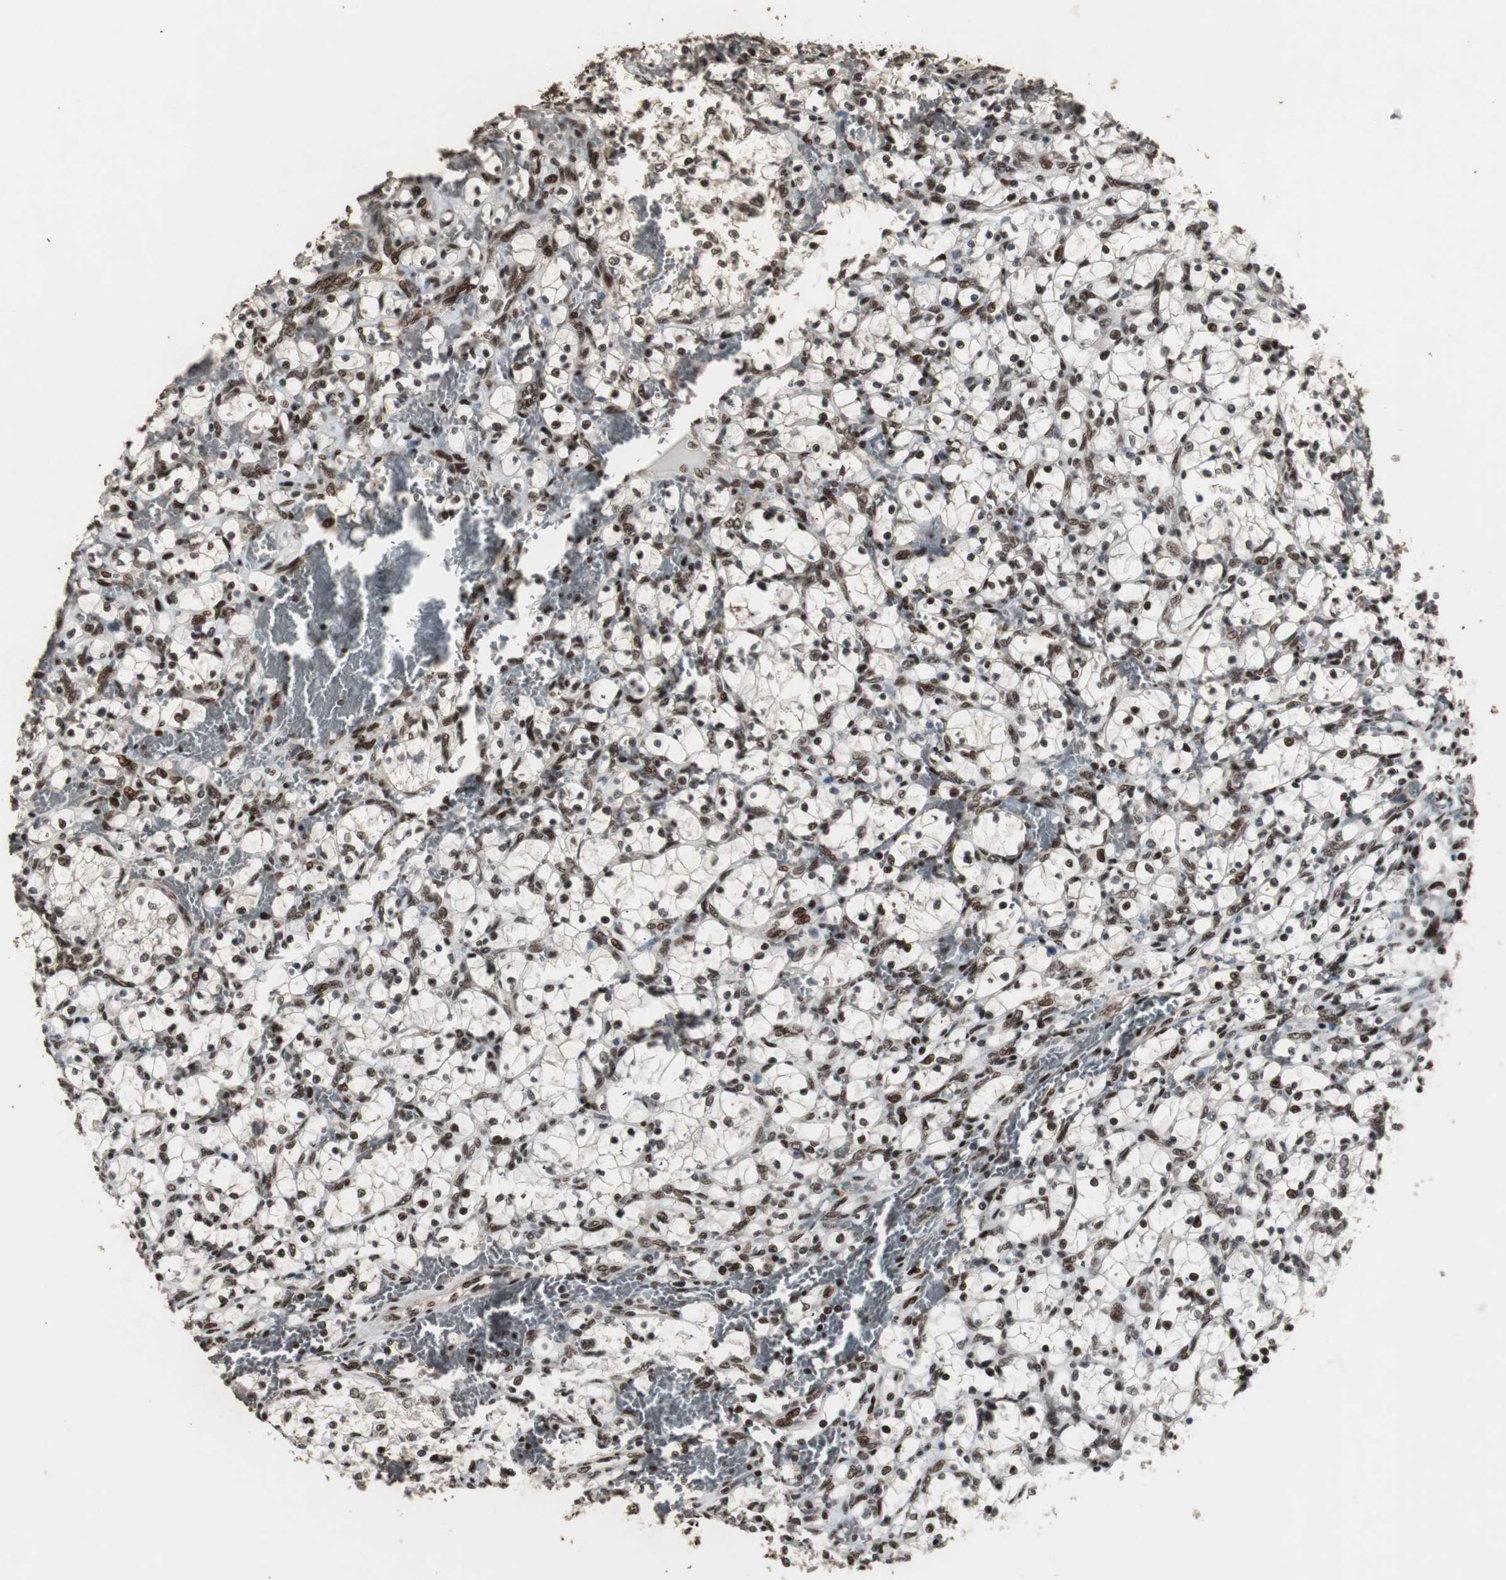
{"staining": {"intensity": "strong", "quantity": ">75%", "location": "nuclear"}, "tissue": "renal cancer", "cell_type": "Tumor cells", "image_type": "cancer", "snomed": [{"axis": "morphology", "description": "Adenocarcinoma, NOS"}, {"axis": "topography", "description": "Kidney"}], "caption": "Human renal cancer stained with a protein marker displays strong staining in tumor cells.", "gene": "TAF5", "patient": {"sex": "female", "age": 69}}